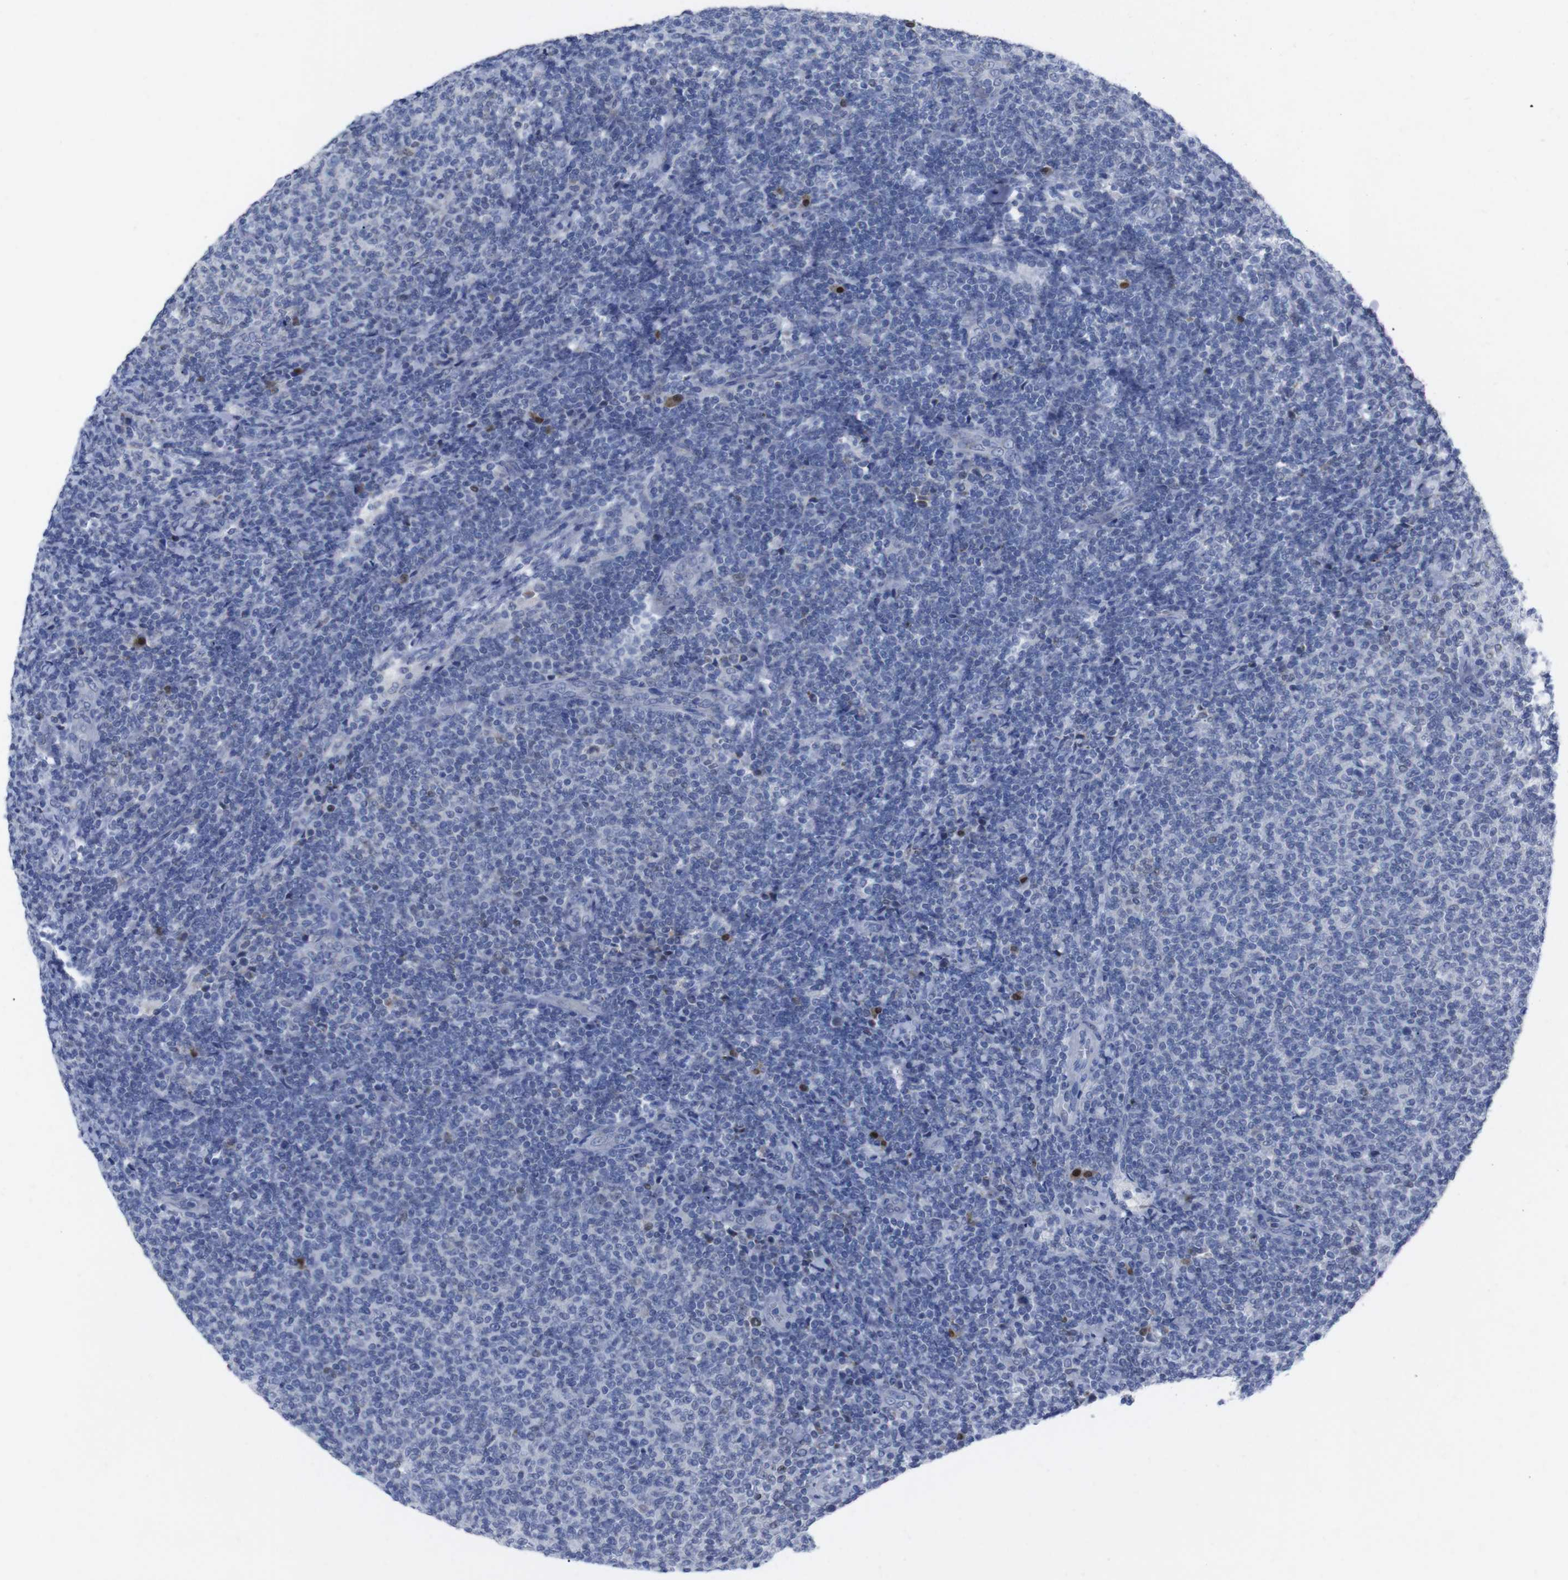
{"staining": {"intensity": "negative", "quantity": "none", "location": "none"}, "tissue": "lymphoma", "cell_type": "Tumor cells", "image_type": "cancer", "snomed": [{"axis": "morphology", "description": "Malignant lymphoma, non-Hodgkin's type, Low grade"}, {"axis": "topography", "description": "Lymph node"}], "caption": "Tumor cells are negative for brown protein staining in malignant lymphoma, non-Hodgkin's type (low-grade).", "gene": "IRF4", "patient": {"sex": "male", "age": 66}}